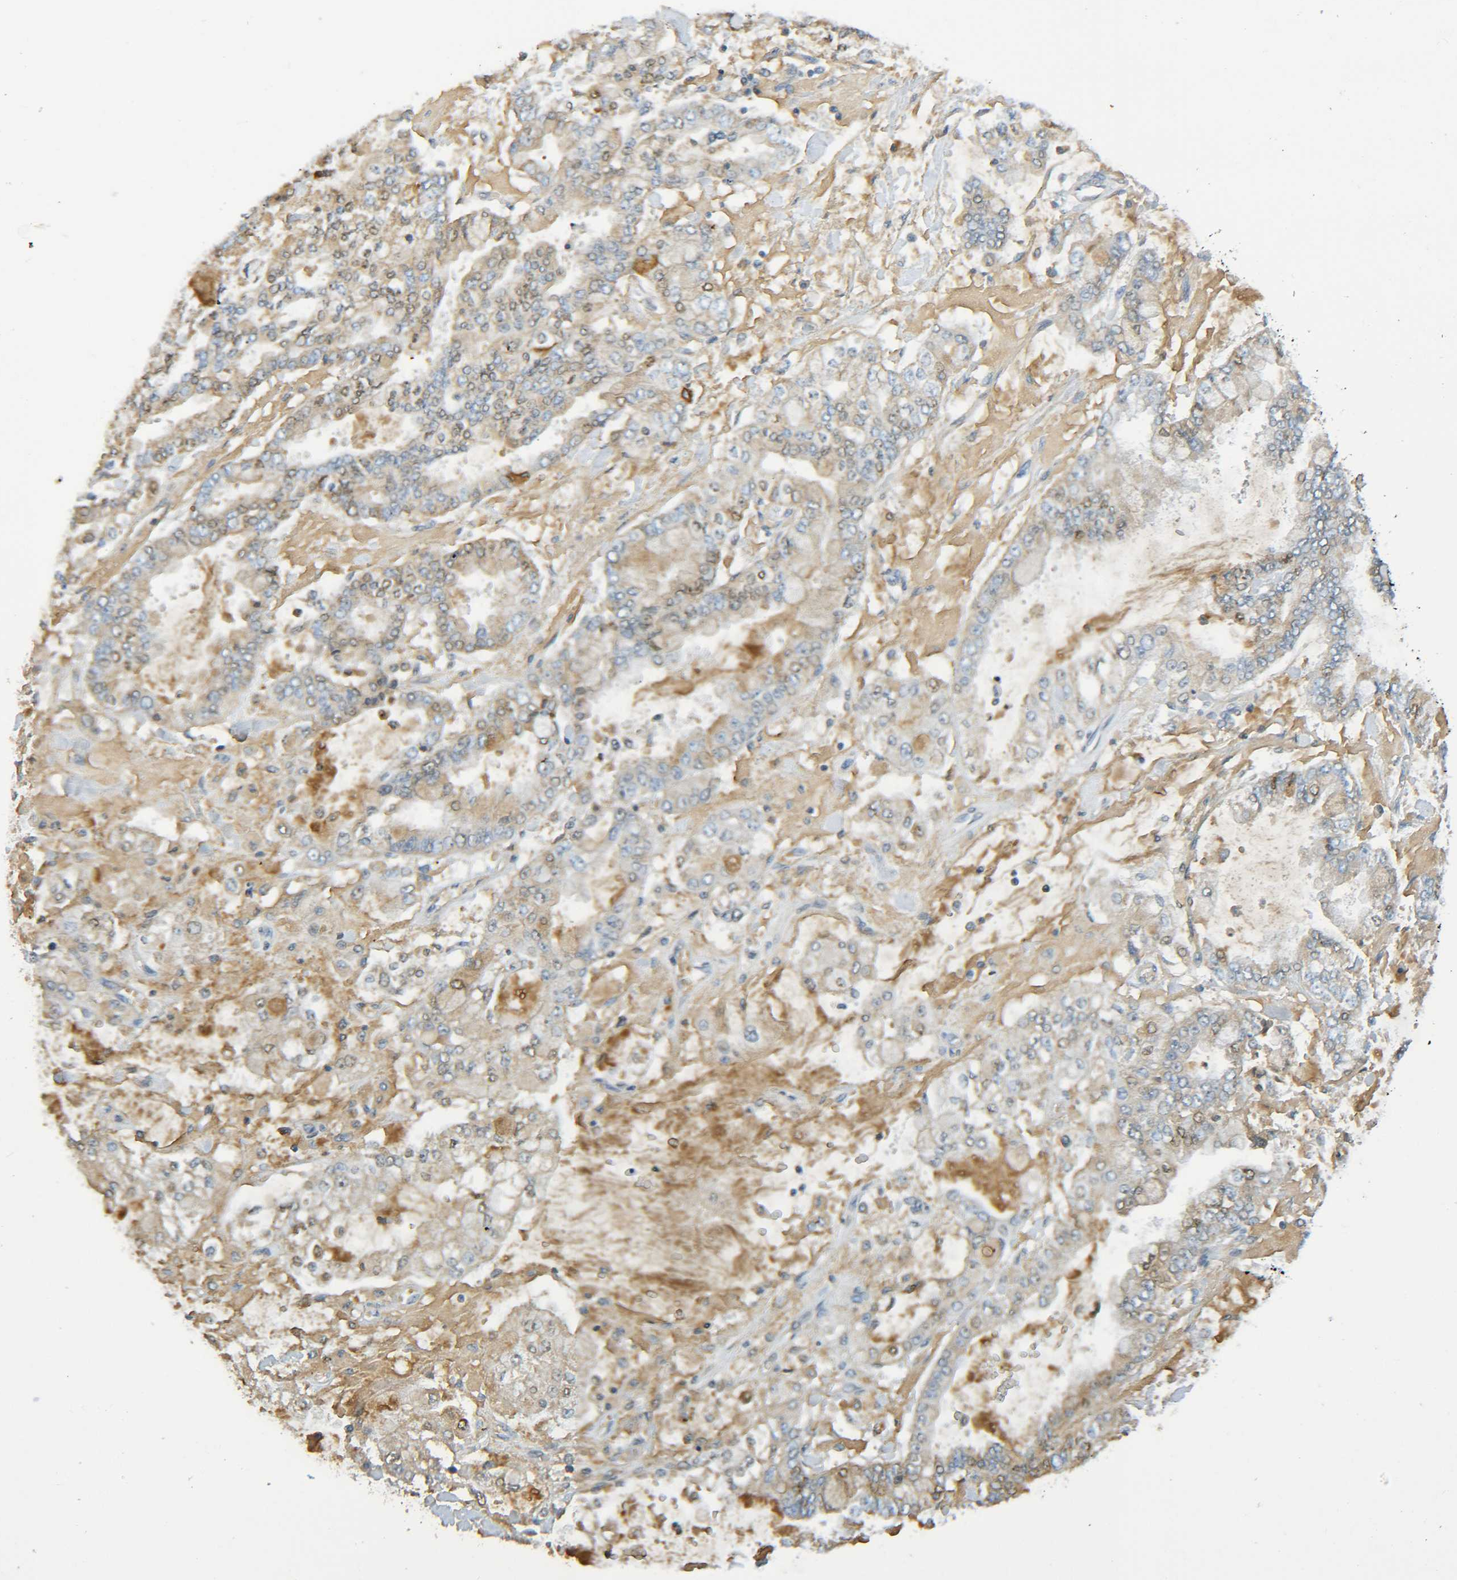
{"staining": {"intensity": "weak", "quantity": "25%-75%", "location": "cytoplasmic/membranous,nuclear"}, "tissue": "stomach cancer", "cell_type": "Tumor cells", "image_type": "cancer", "snomed": [{"axis": "morphology", "description": "Normal tissue, NOS"}, {"axis": "morphology", "description": "Adenocarcinoma, NOS"}, {"axis": "topography", "description": "Stomach, upper"}, {"axis": "topography", "description": "Stomach"}], "caption": "Human stomach cancer stained with a protein marker exhibits weak staining in tumor cells.", "gene": "C1QA", "patient": {"sex": "male", "age": 76}}